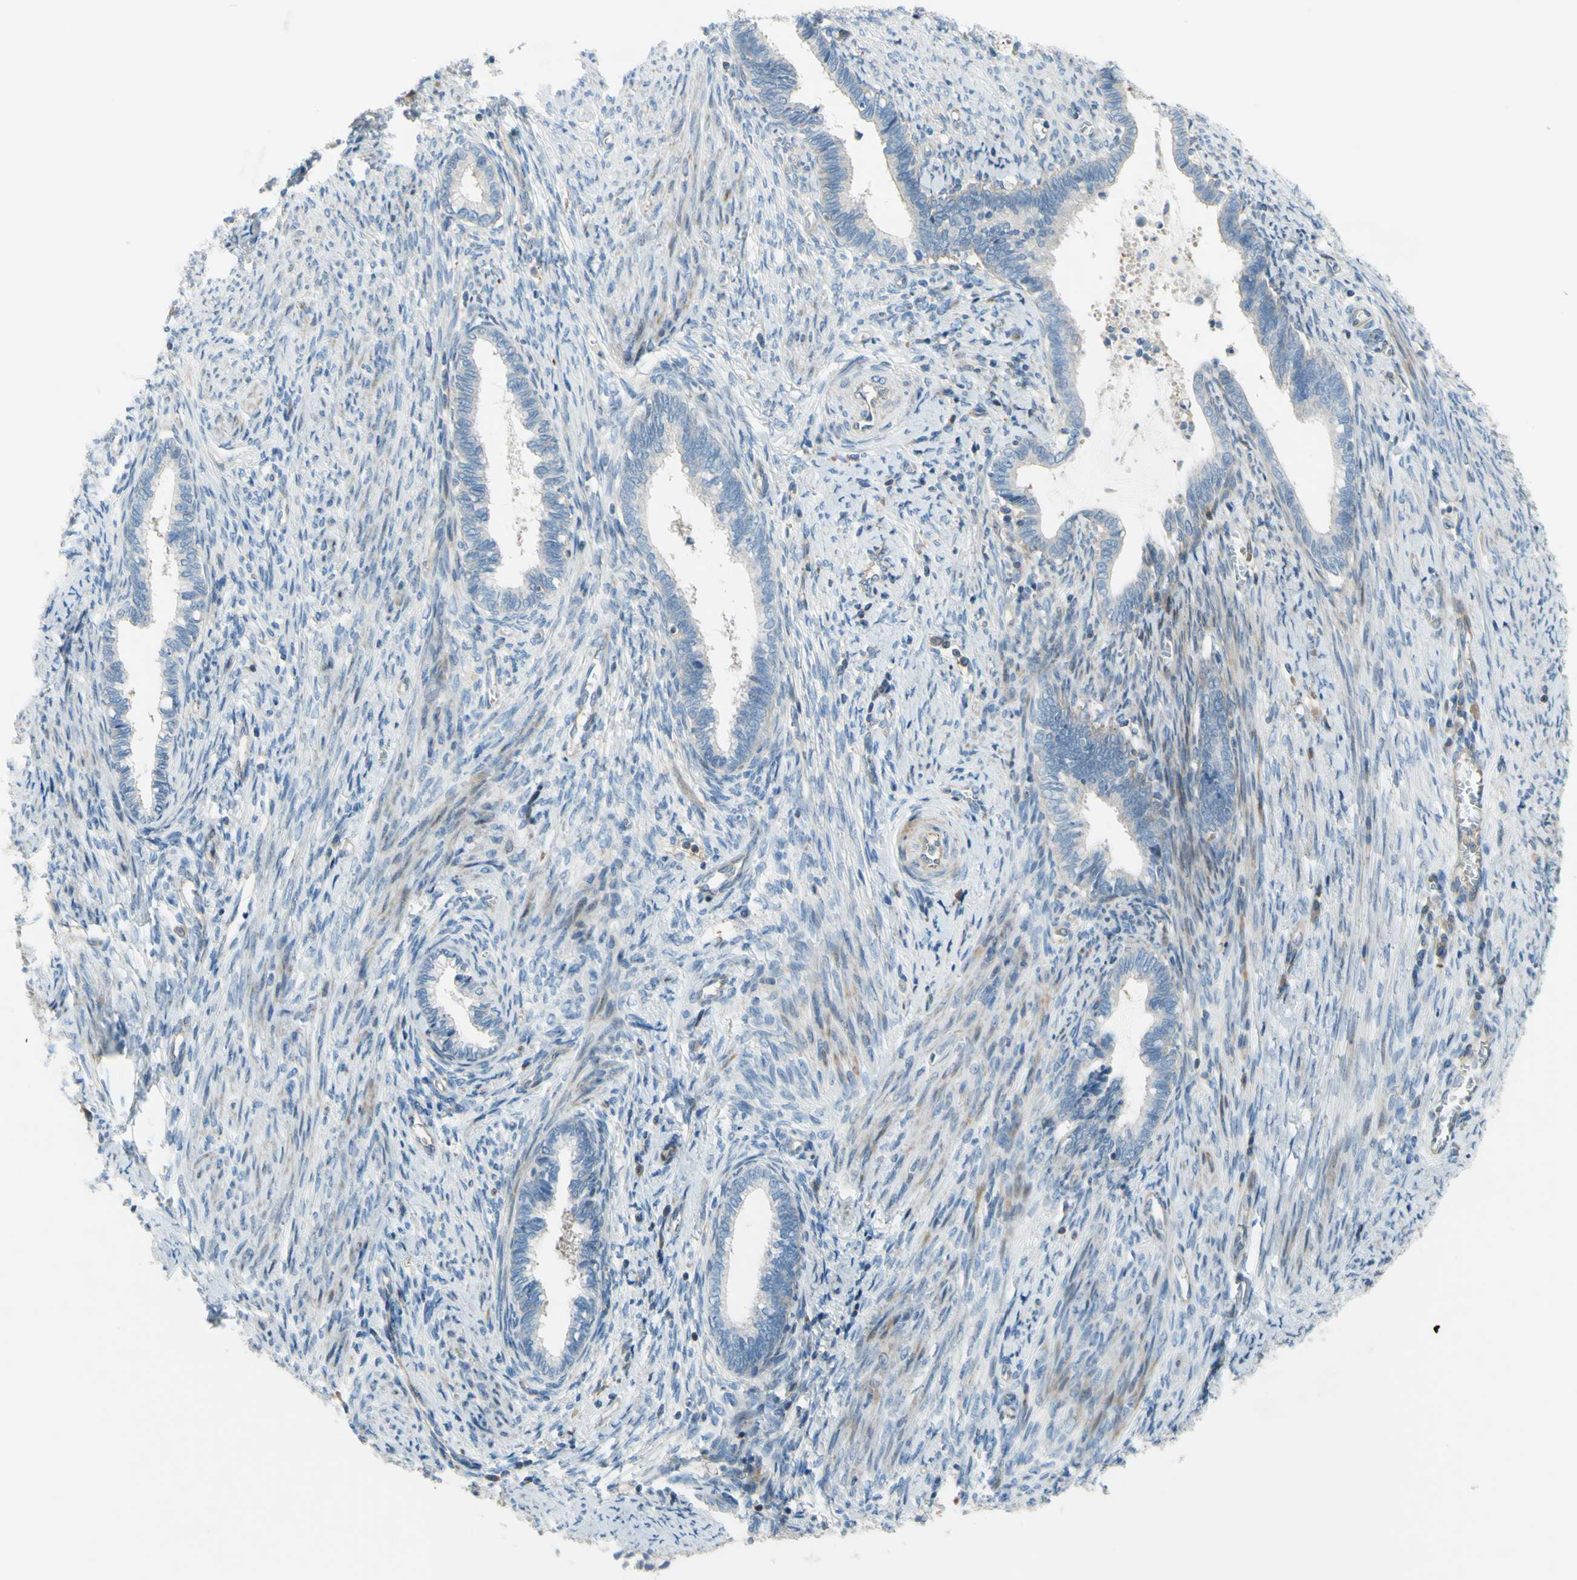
{"staining": {"intensity": "negative", "quantity": "none", "location": "none"}, "tissue": "cervical cancer", "cell_type": "Tumor cells", "image_type": "cancer", "snomed": [{"axis": "morphology", "description": "Adenocarcinoma, NOS"}, {"axis": "topography", "description": "Cervix"}], "caption": "This is an immunohistochemistry image of human cervical adenocarcinoma. There is no positivity in tumor cells.", "gene": "PAK2", "patient": {"sex": "female", "age": 44}}